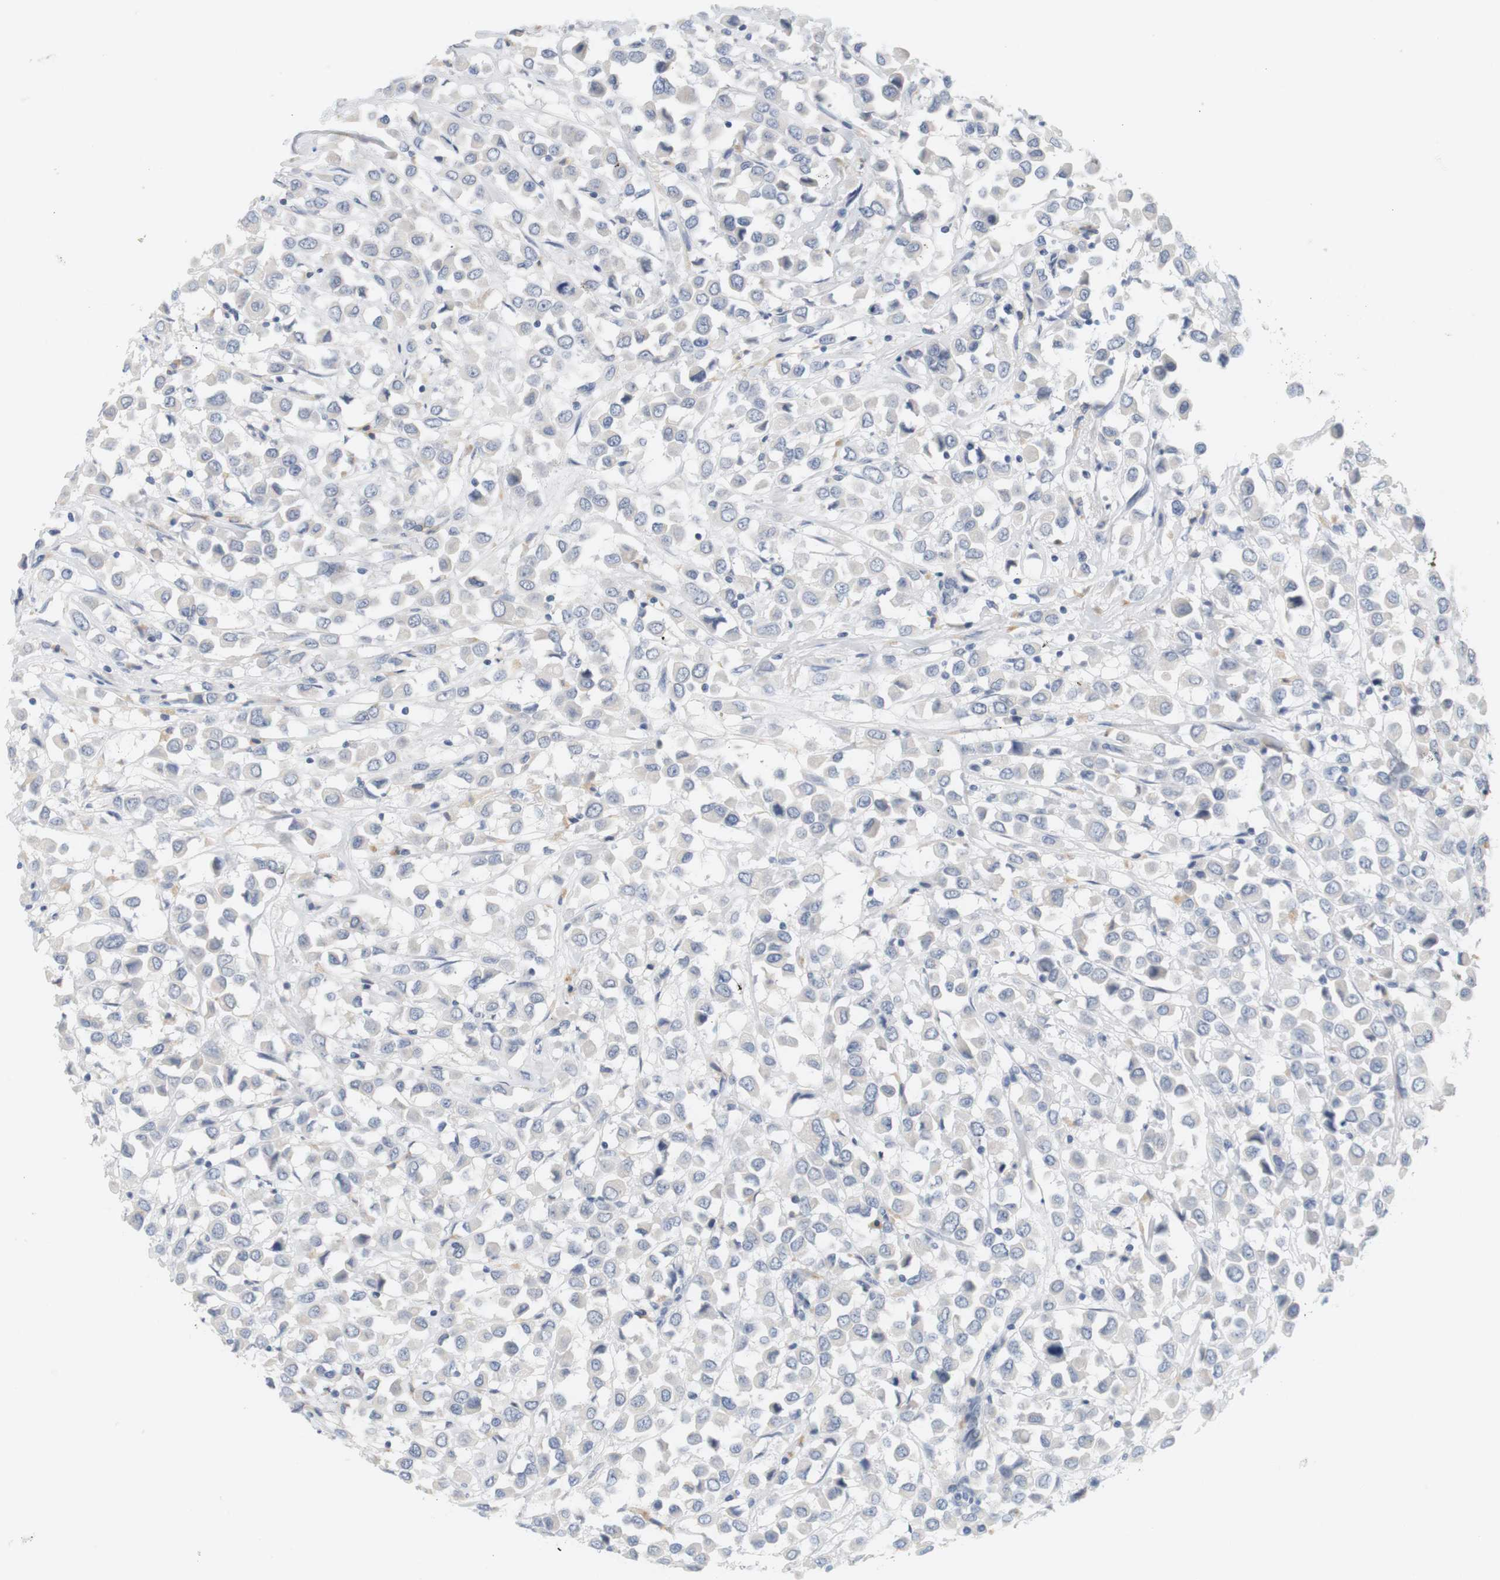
{"staining": {"intensity": "negative", "quantity": "none", "location": "none"}, "tissue": "breast cancer", "cell_type": "Tumor cells", "image_type": "cancer", "snomed": [{"axis": "morphology", "description": "Duct carcinoma"}, {"axis": "topography", "description": "Breast"}], "caption": "An image of breast cancer (invasive ductal carcinoma) stained for a protein displays no brown staining in tumor cells.", "gene": "OPRM1", "patient": {"sex": "female", "age": 61}}